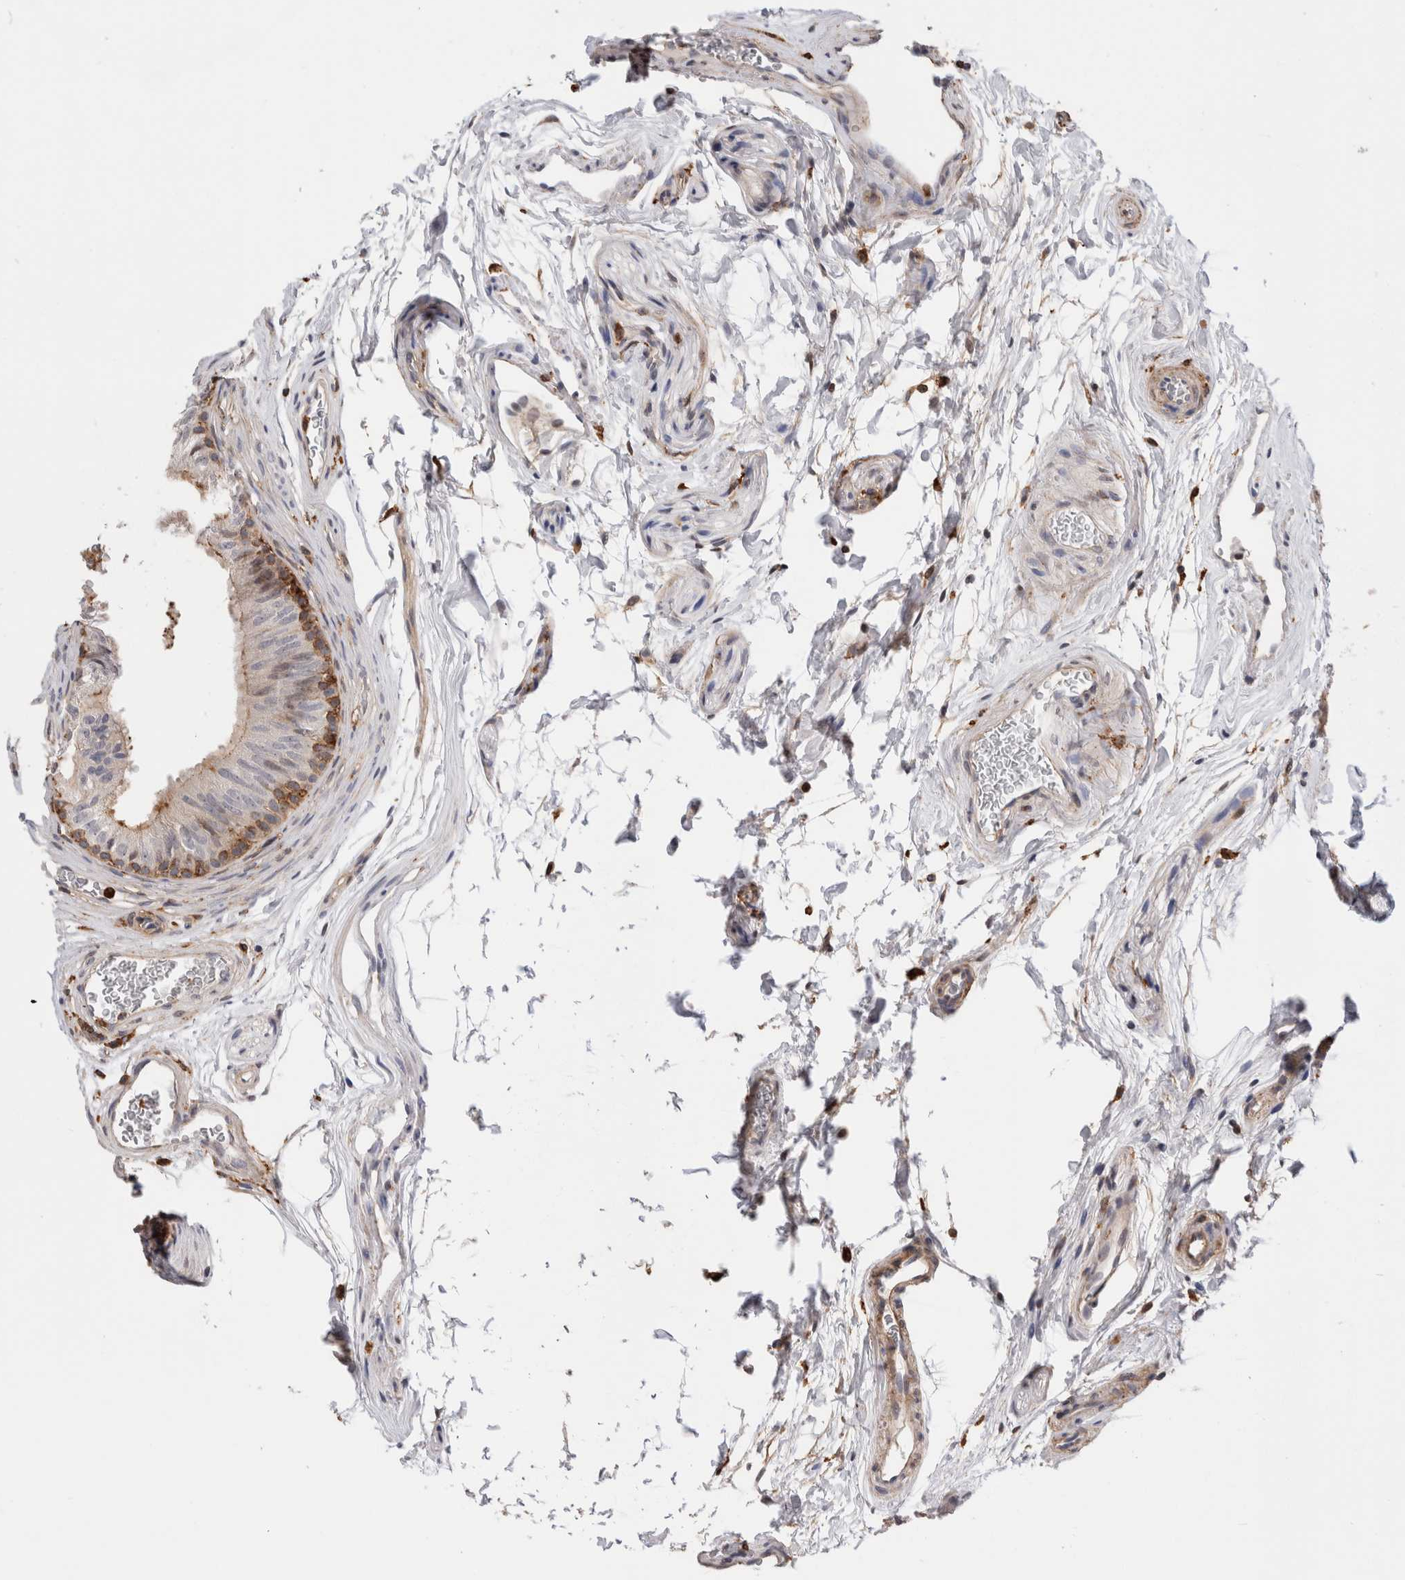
{"staining": {"intensity": "strong", "quantity": "<25%", "location": "cytoplasmic/membranous"}, "tissue": "epididymis", "cell_type": "Glandular cells", "image_type": "normal", "snomed": [{"axis": "morphology", "description": "Normal tissue, NOS"}, {"axis": "topography", "description": "Epididymis"}], "caption": "The photomicrograph reveals a brown stain indicating the presence of a protein in the cytoplasmic/membranous of glandular cells in epididymis. Nuclei are stained in blue.", "gene": "CCDC88B", "patient": {"sex": "male", "age": 36}}